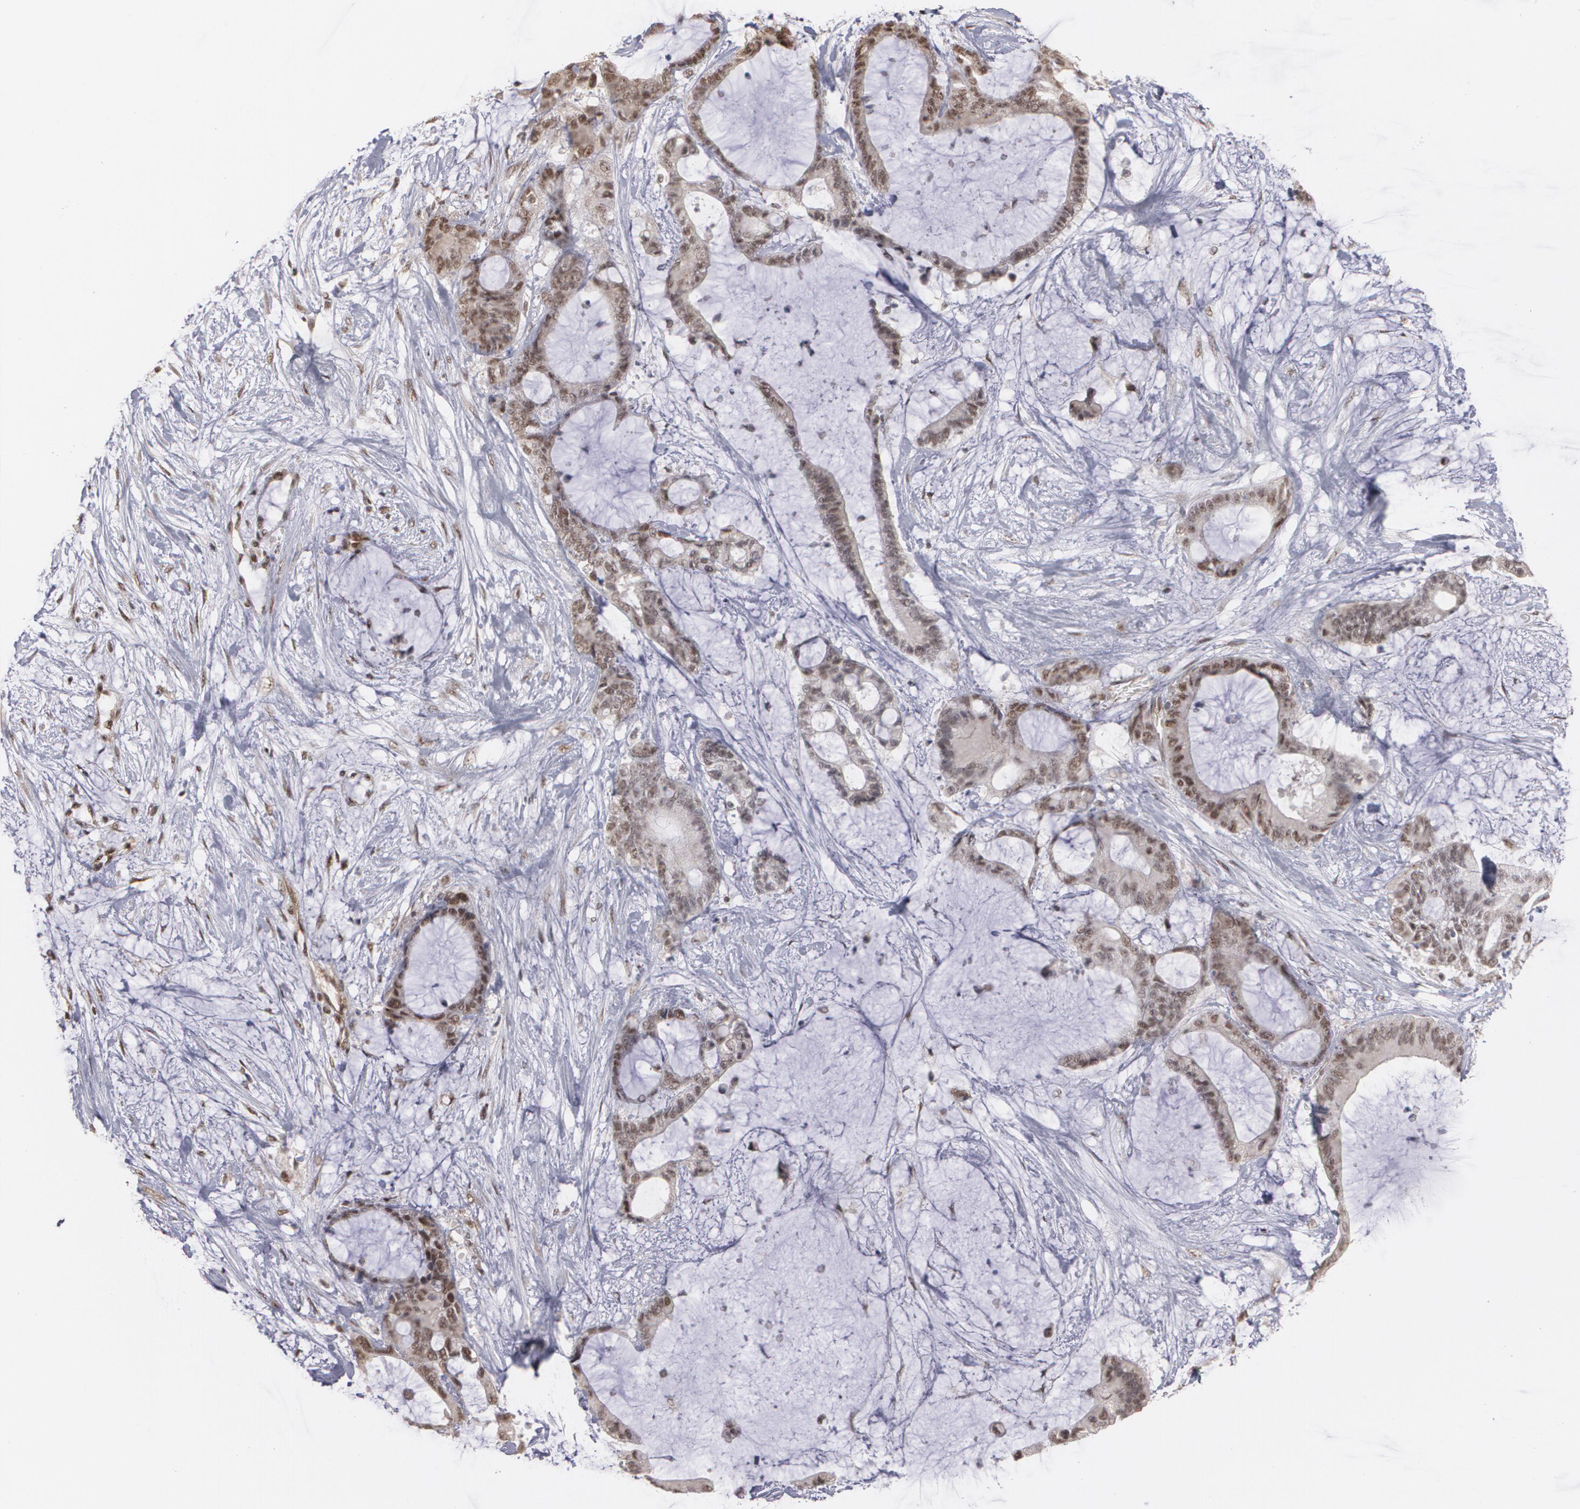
{"staining": {"intensity": "moderate", "quantity": ">75%", "location": "cytoplasmic/membranous,nuclear"}, "tissue": "liver cancer", "cell_type": "Tumor cells", "image_type": "cancer", "snomed": [{"axis": "morphology", "description": "Cholangiocarcinoma"}, {"axis": "topography", "description": "Liver"}], "caption": "Protein expression by IHC demonstrates moderate cytoplasmic/membranous and nuclear positivity in about >75% of tumor cells in cholangiocarcinoma (liver).", "gene": "ZNF75A", "patient": {"sex": "female", "age": 73}}